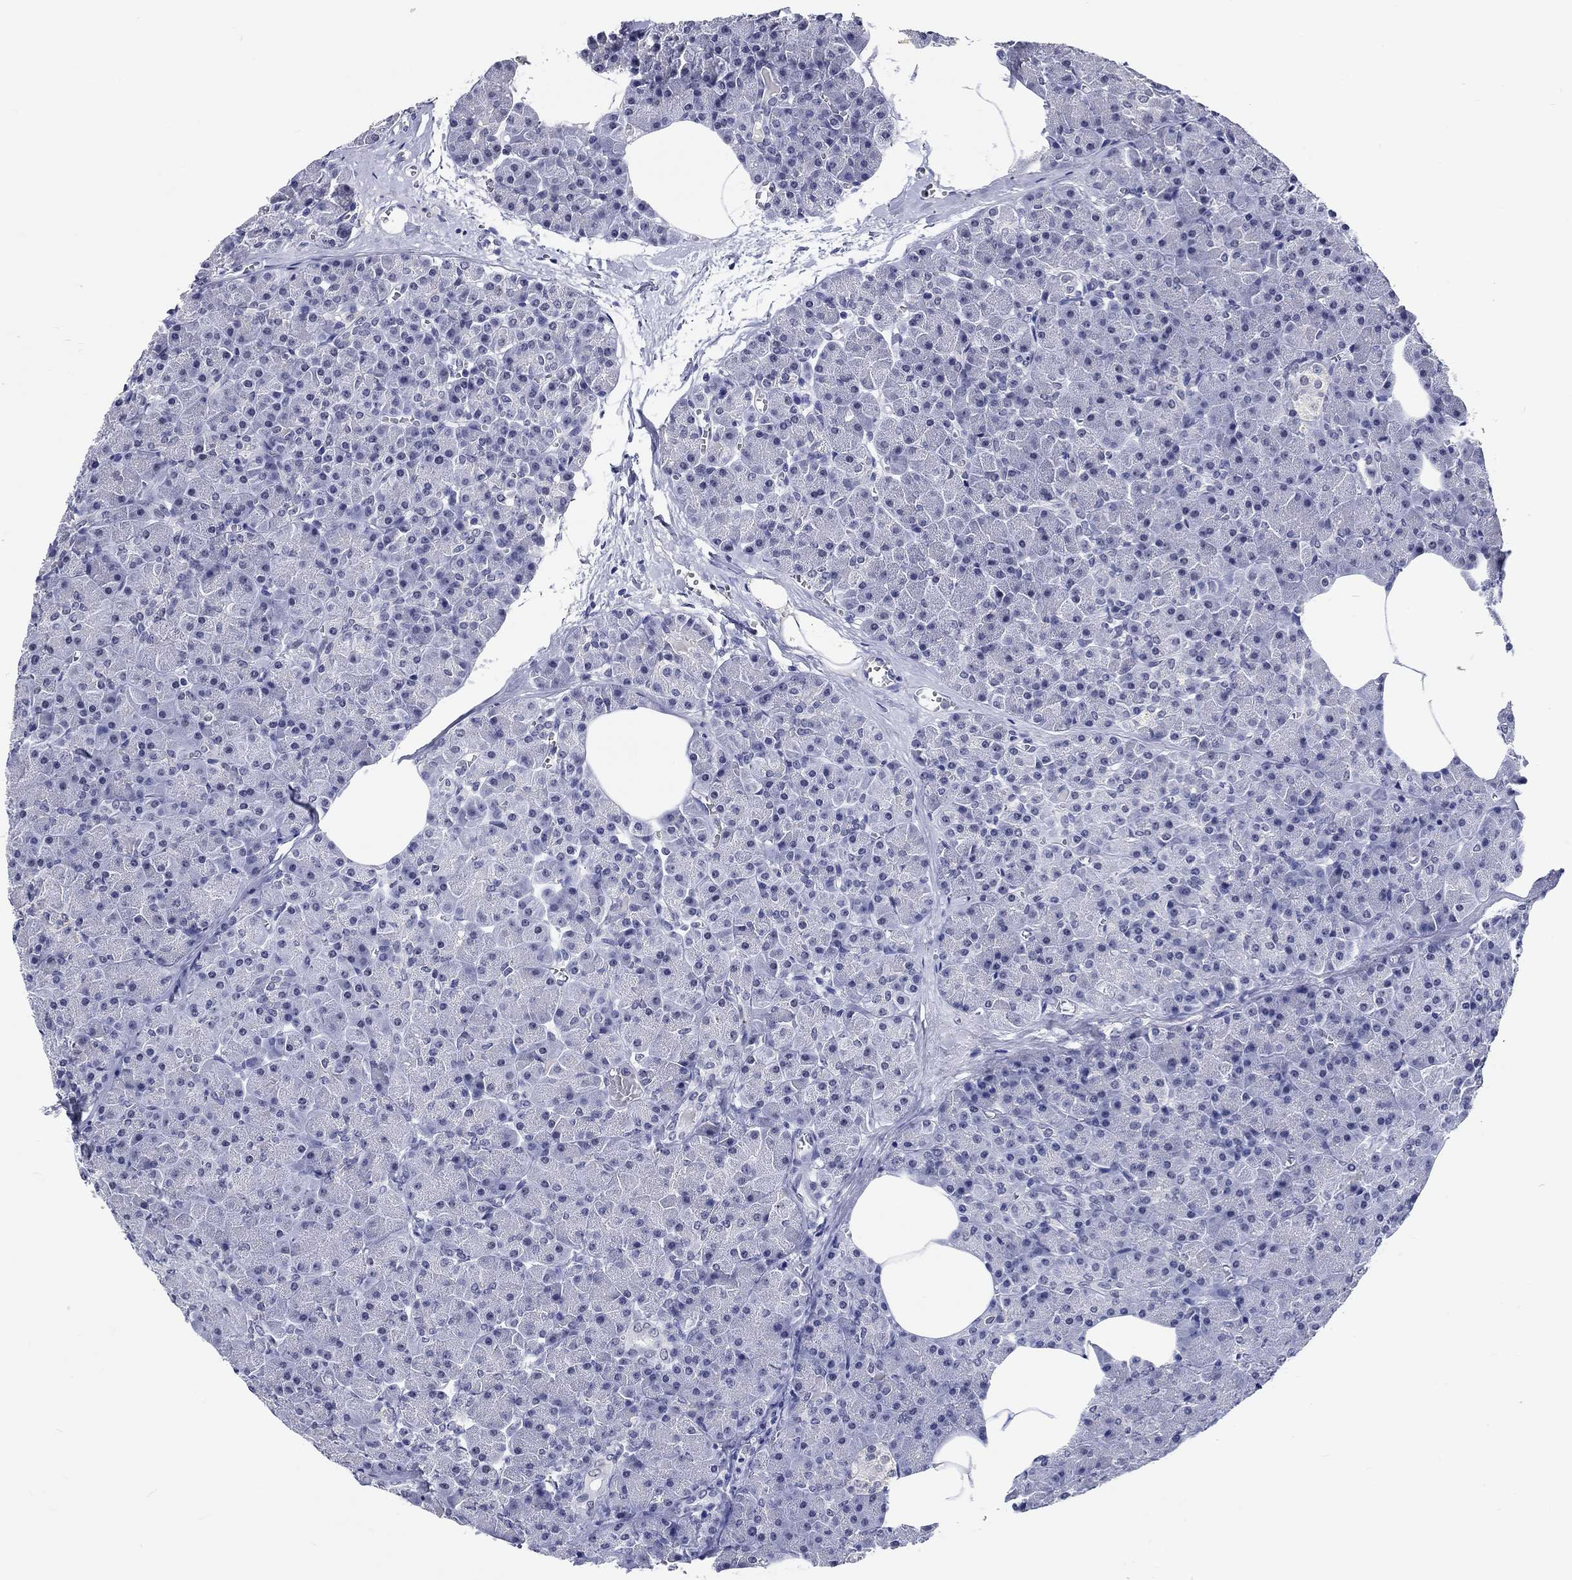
{"staining": {"intensity": "negative", "quantity": "none", "location": "none"}, "tissue": "pancreas", "cell_type": "Exocrine glandular cells", "image_type": "normal", "snomed": [{"axis": "morphology", "description": "Normal tissue, NOS"}, {"axis": "topography", "description": "Pancreas"}], "caption": "This histopathology image is of normal pancreas stained with immunohistochemistry (IHC) to label a protein in brown with the nuclei are counter-stained blue. There is no expression in exocrine glandular cells.", "gene": "GRIN1", "patient": {"sex": "female", "age": 45}}